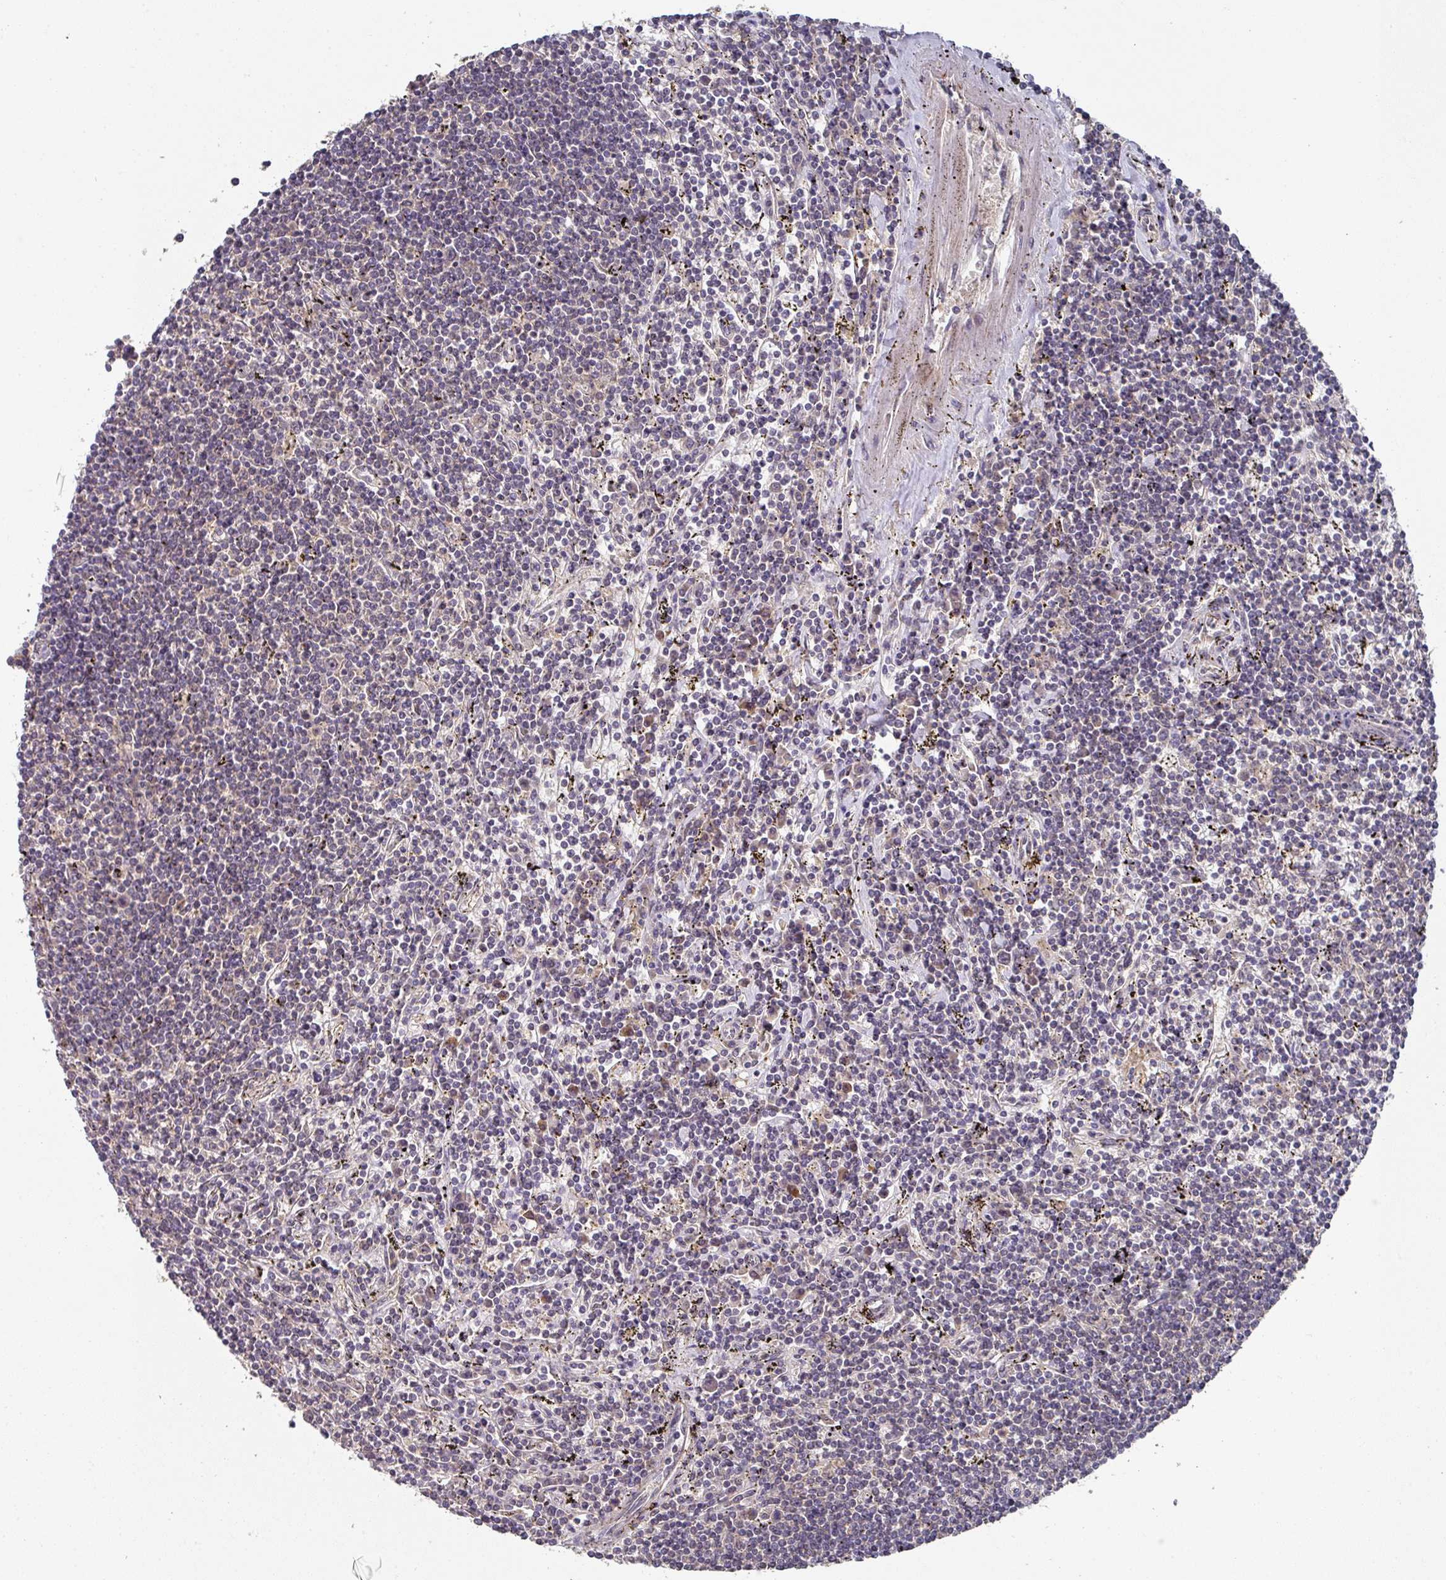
{"staining": {"intensity": "negative", "quantity": "none", "location": "none"}, "tissue": "lymphoma", "cell_type": "Tumor cells", "image_type": "cancer", "snomed": [{"axis": "morphology", "description": "Malignant lymphoma, non-Hodgkin's type, Low grade"}, {"axis": "topography", "description": "Spleen"}], "caption": "Immunohistochemical staining of human malignant lymphoma, non-Hodgkin's type (low-grade) exhibits no significant expression in tumor cells.", "gene": "EXTL3", "patient": {"sex": "male", "age": 76}}